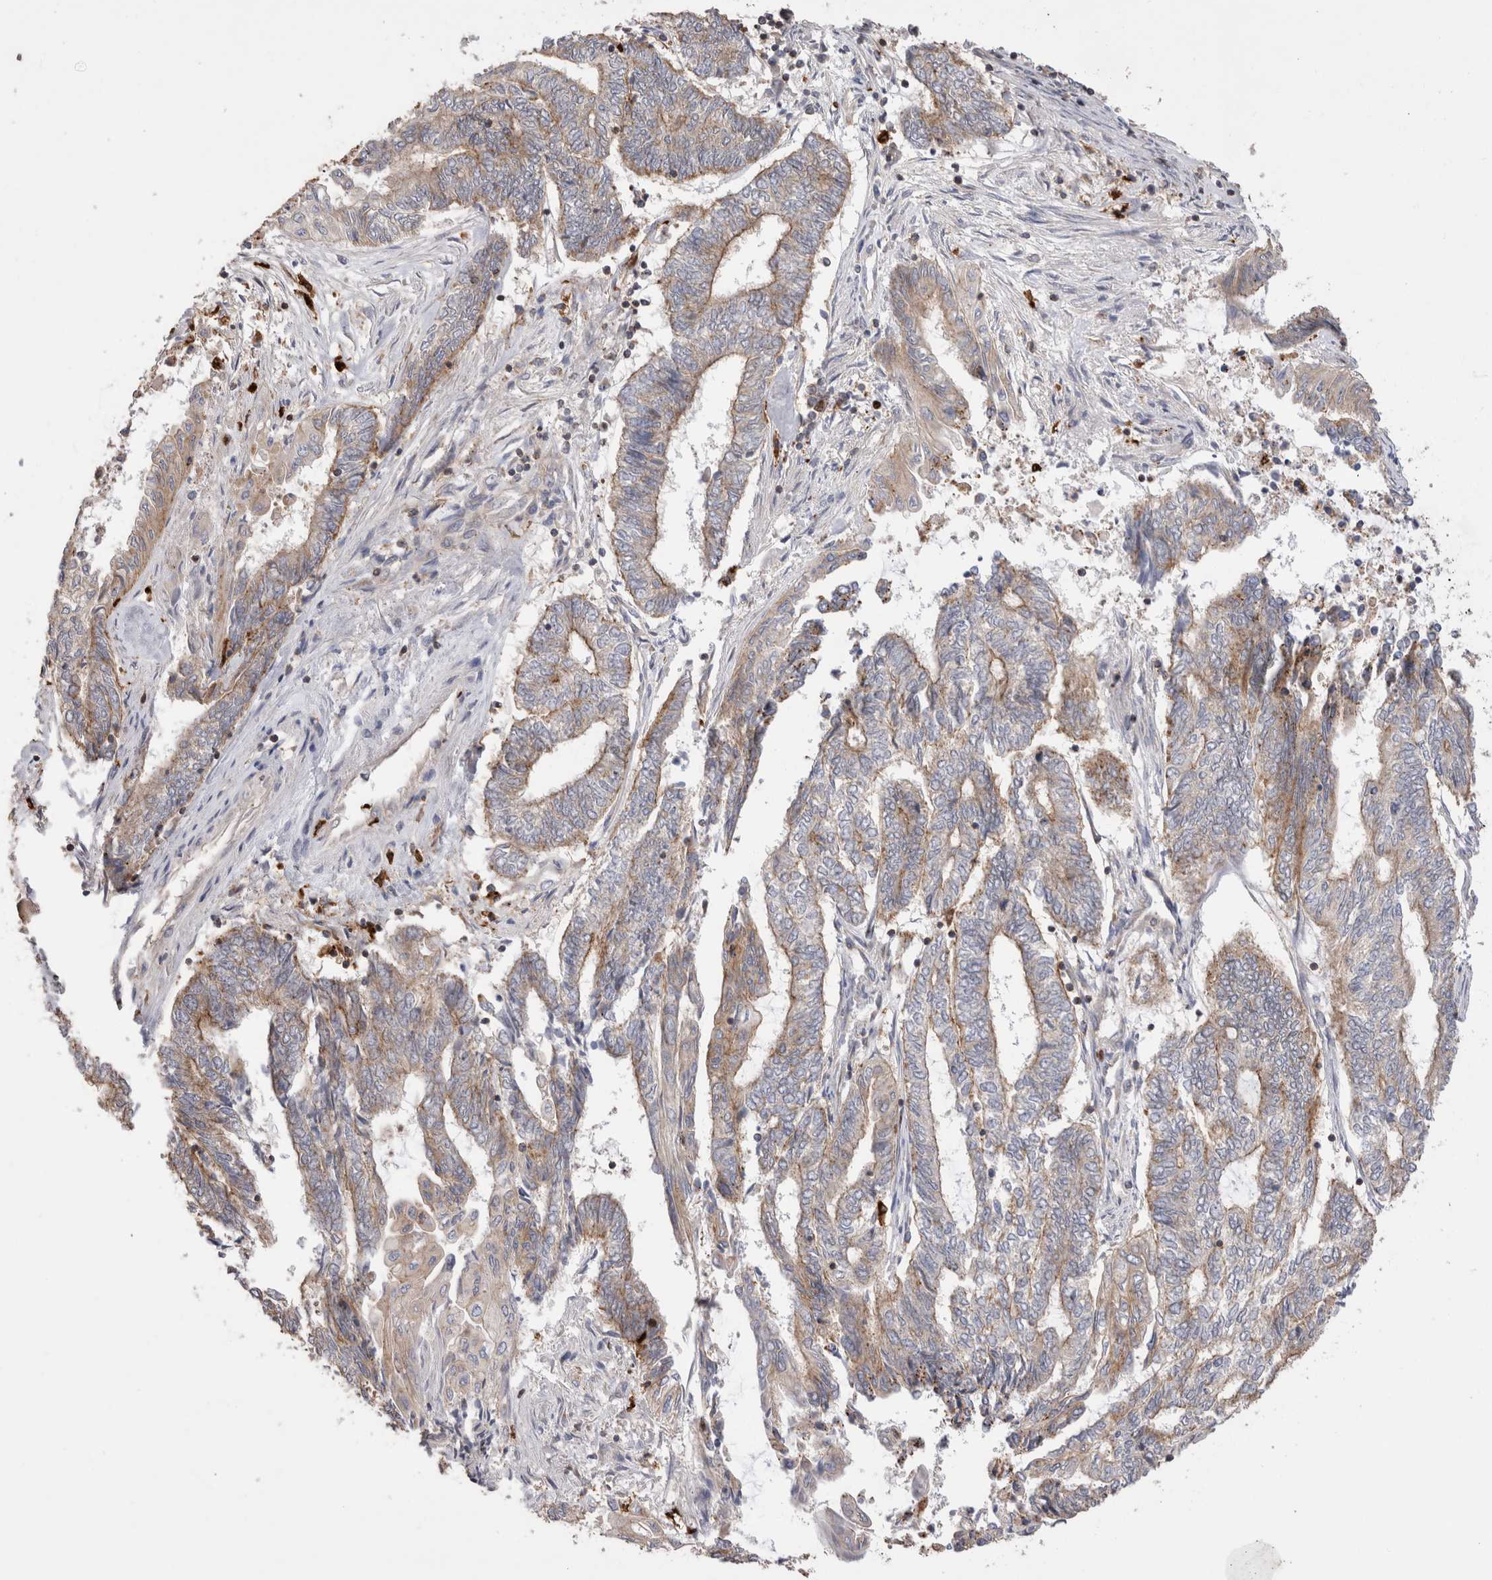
{"staining": {"intensity": "weak", "quantity": "<25%", "location": "cytoplasmic/membranous"}, "tissue": "endometrial cancer", "cell_type": "Tumor cells", "image_type": "cancer", "snomed": [{"axis": "morphology", "description": "Adenocarcinoma, NOS"}, {"axis": "topography", "description": "Uterus"}, {"axis": "topography", "description": "Endometrium"}], "caption": "Tumor cells are negative for brown protein staining in endometrial adenocarcinoma.", "gene": "NXT2", "patient": {"sex": "female", "age": 70}}